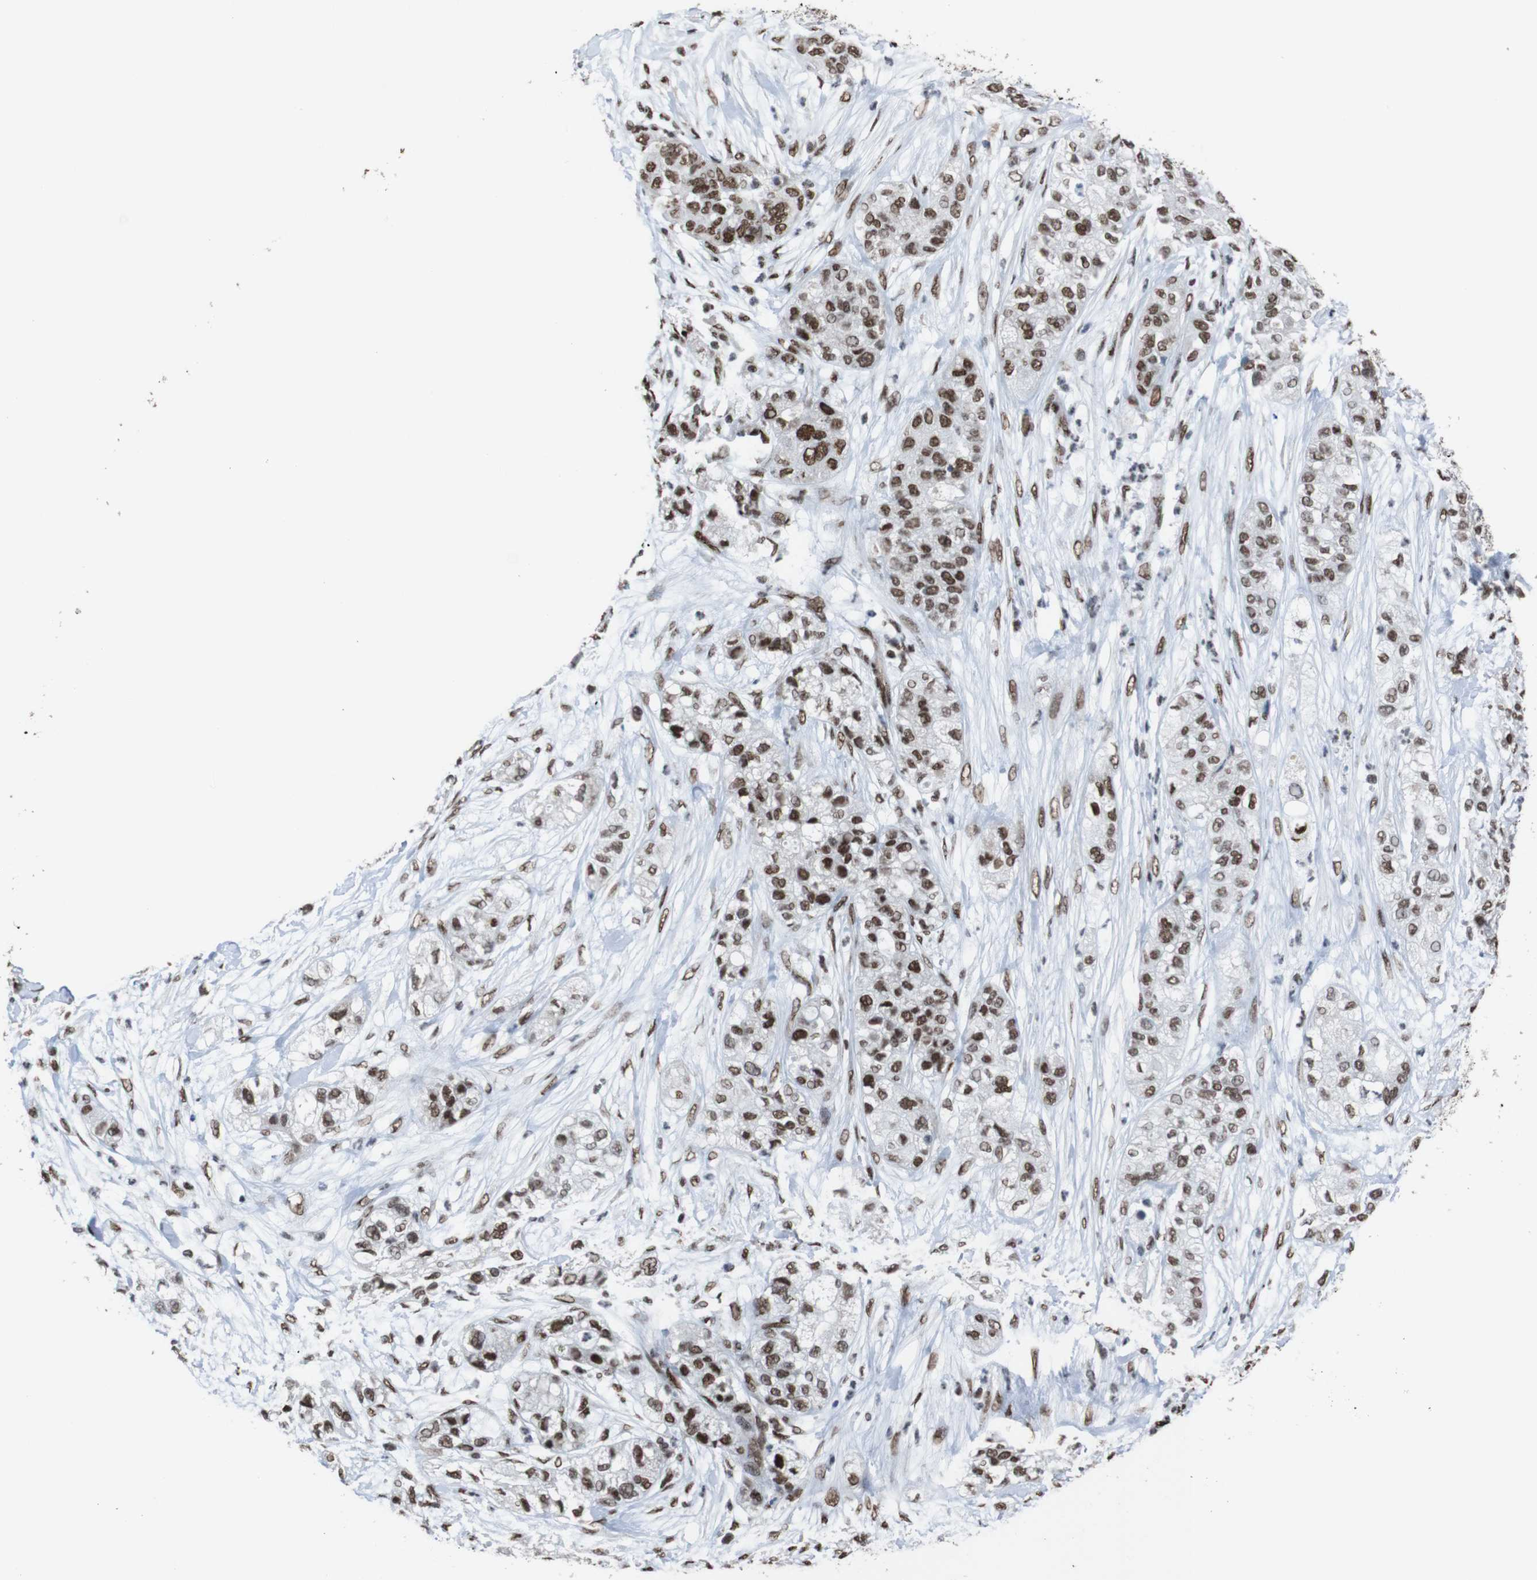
{"staining": {"intensity": "moderate", "quantity": ">75%", "location": "nuclear"}, "tissue": "pancreatic cancer", "cell_type": "Tumor cells", "image_type": "cancer", "snomed": [{"axis": "morphology", "description": "Adenocarcinoma, NOS"}, {"axis": "topography", "description": "Pancreas"}], "caption": "This is an image of IHC staining of pancreatic cancer (adenocarcinoma), which shows moderate staining in the nuclear of tumor cells.", "gene": "ROMO1", "patient": {"sex": "female", "age": 78}}